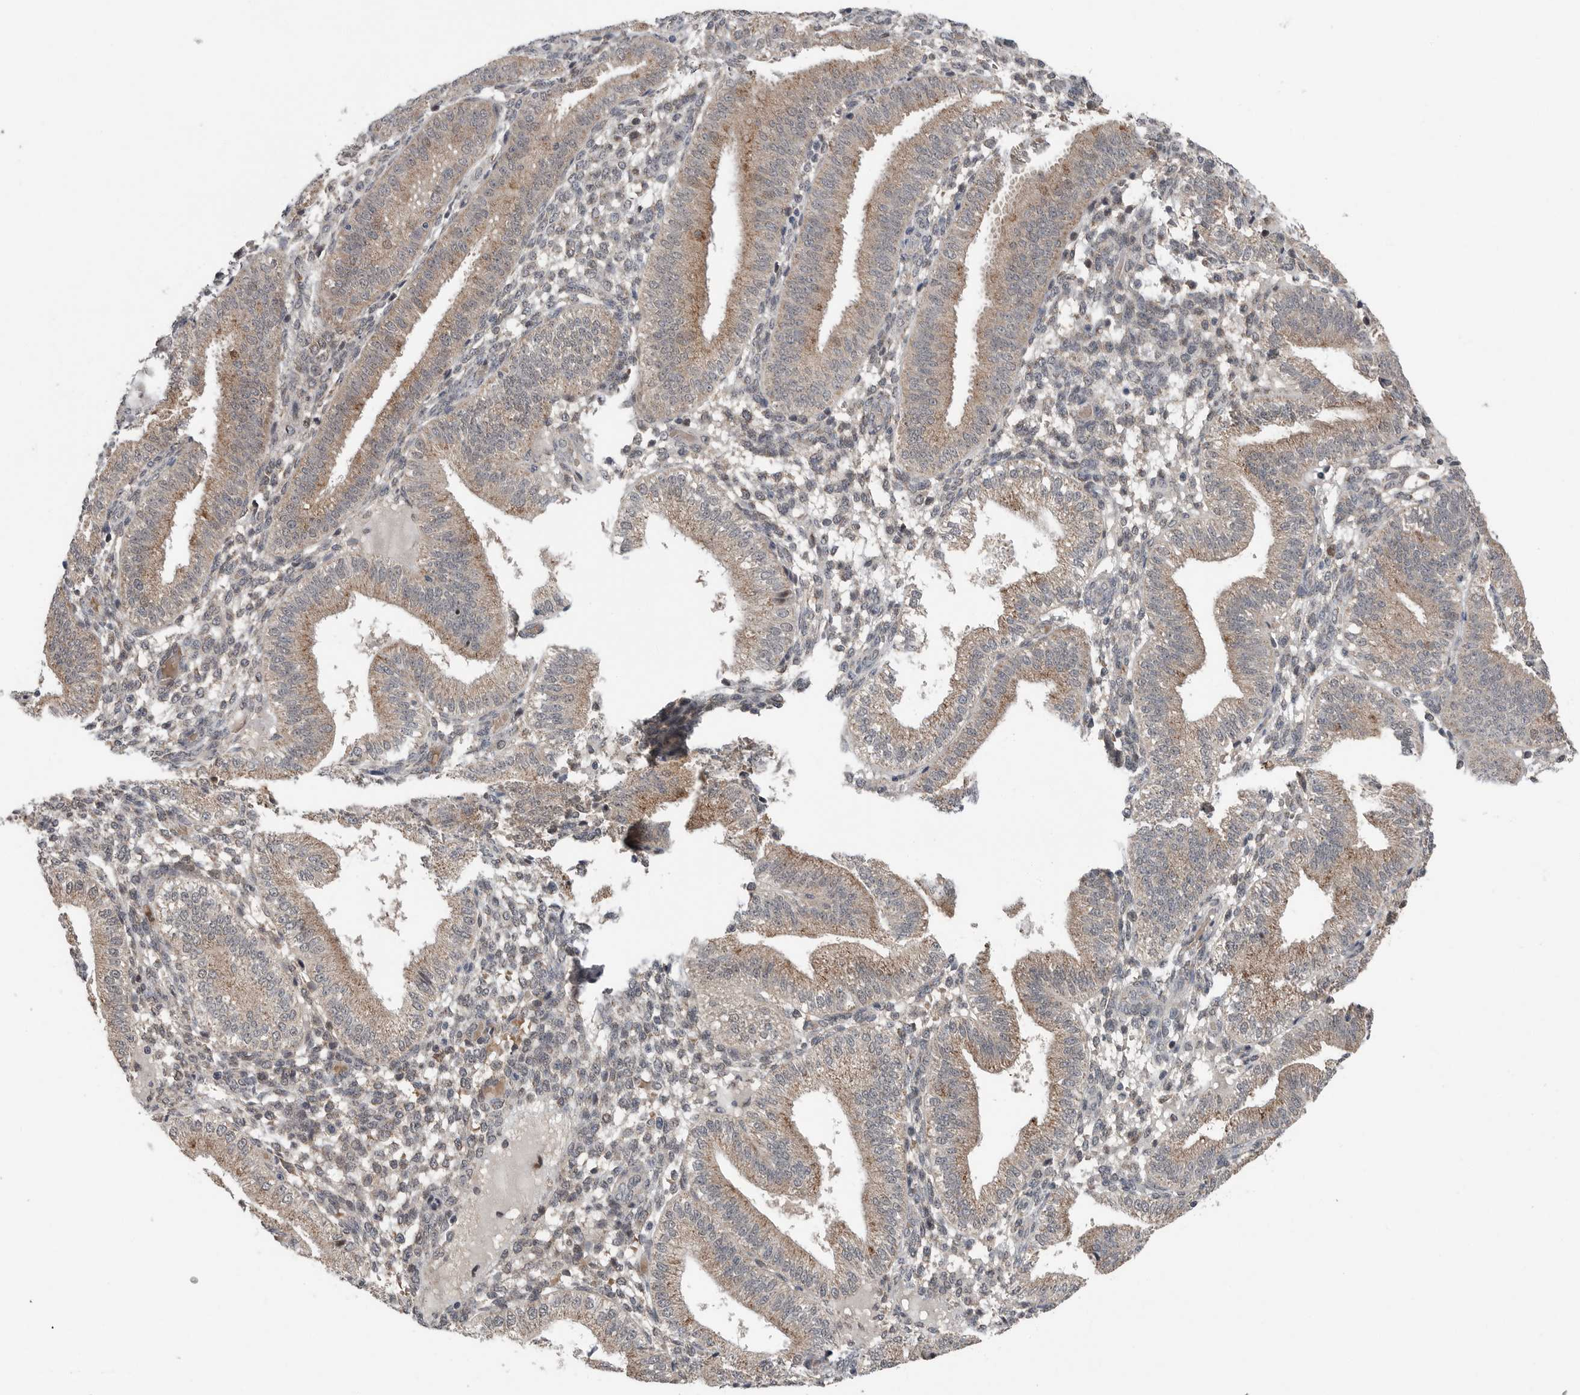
{"staining": {"intensity": "negative", "quantity": "none", "location": "none"}, "tissue": "endometrium", "cell_type": "Cells in endometrial stroma", "image_type": "normal", "snomed": [{"axis": "morphology", "description": "Normal tissue, NOS"}, {"axis": "topography", "description": "Endometrium"}], "caption": "This image is of benign endometrium stained with immunohistochemistry (IHC) to label a protein in brown with the nuclei are counter-stained blue. There is no positivity in cells in endometrial stroma.", "gene": "SCP2", "patient": {"sex": "female", "age": 39}}